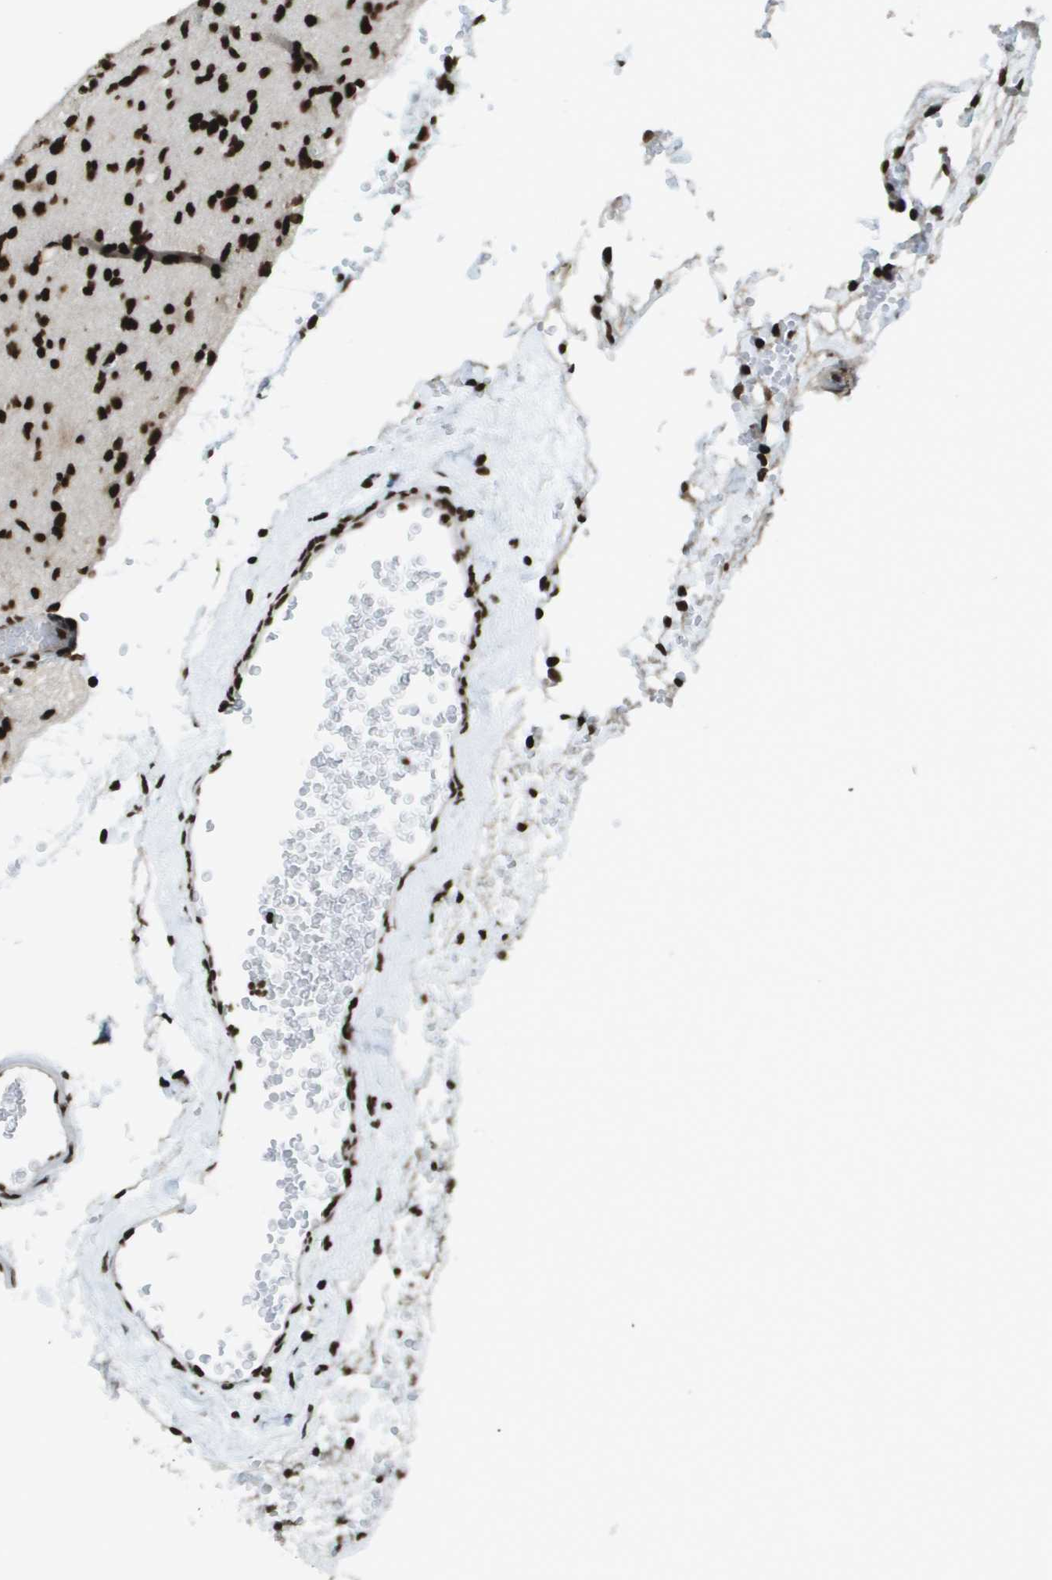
{"staining": {"intensity": "strong", "quantity": ">75%", "location": "nuclear"}, "tissue": "glioma", "cell_type": "Tumor cells", "image_type": "cancer", "snomed": [{"axis": "morphology", "description": "Glioma, malignant, Low grade"}, {"axis": "topography", "description": "Brain"}], "caption": "Glioma tissue demonstrates strong nuclear staining in approximately >75% of tumor cells, visualized by immunohistochemistry.", "gene": "GLYR1", "patient": {"sex": "female", "age": 22}}